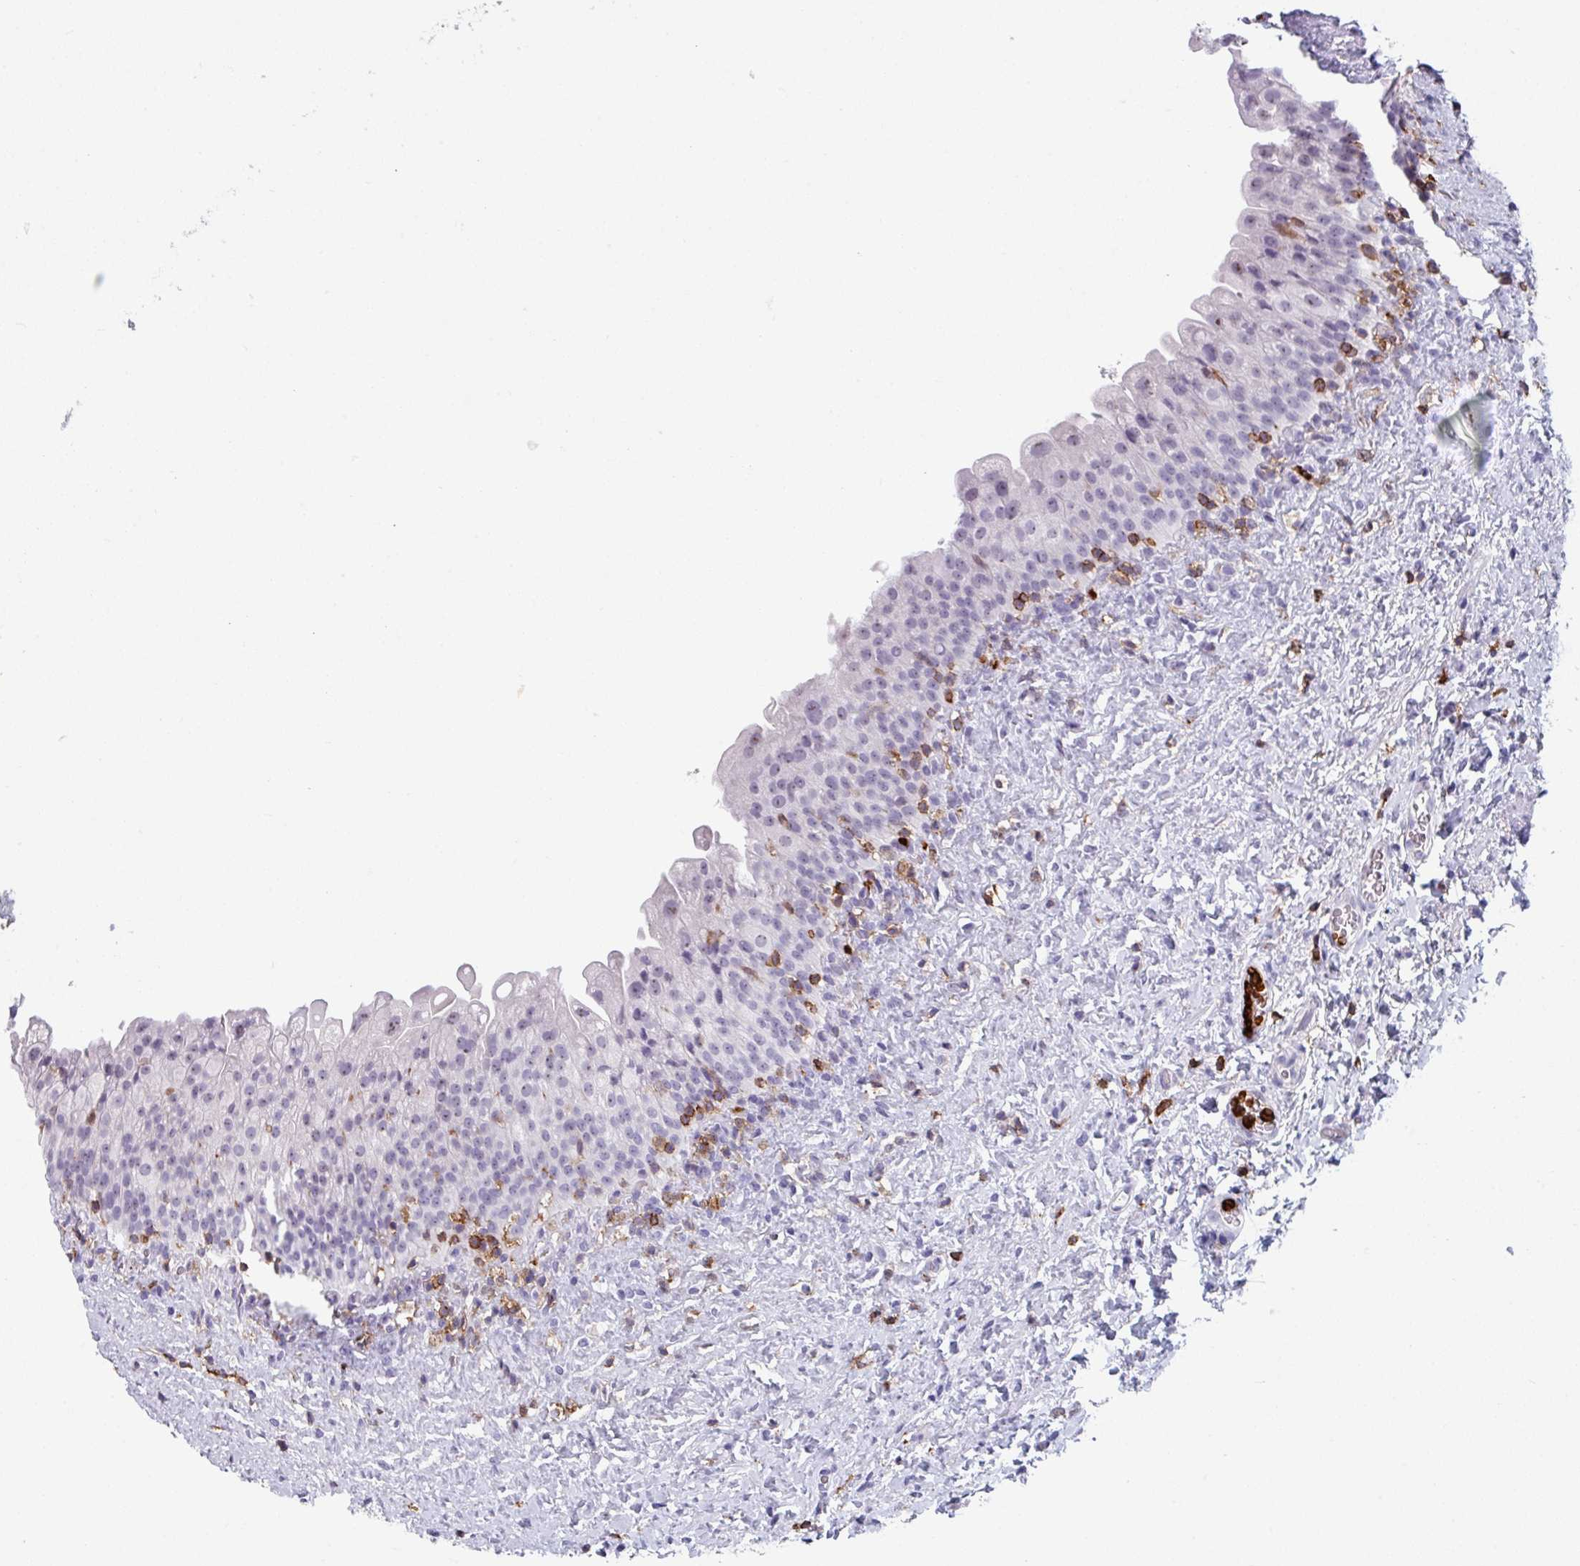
{"staining": {"intensity": "negative", "quantity": "none", "location": "none"}, "tissue": "urinary bladder", "cell_type": "Urothelial cells", "image_type": "normal", "snomed": [{"axis": "morphology", "description": "Normal tissue, NOS"}, {"axis": "topography", "description": "Urinary bladder"}], "caption": "This is an immunohistochemistry (IHC) image of unremarkable human urinary bladder. There is no positivity in urothelial cells.", "gene": "EXOSC5", "patient": {"sex": "female", "age": 27}}